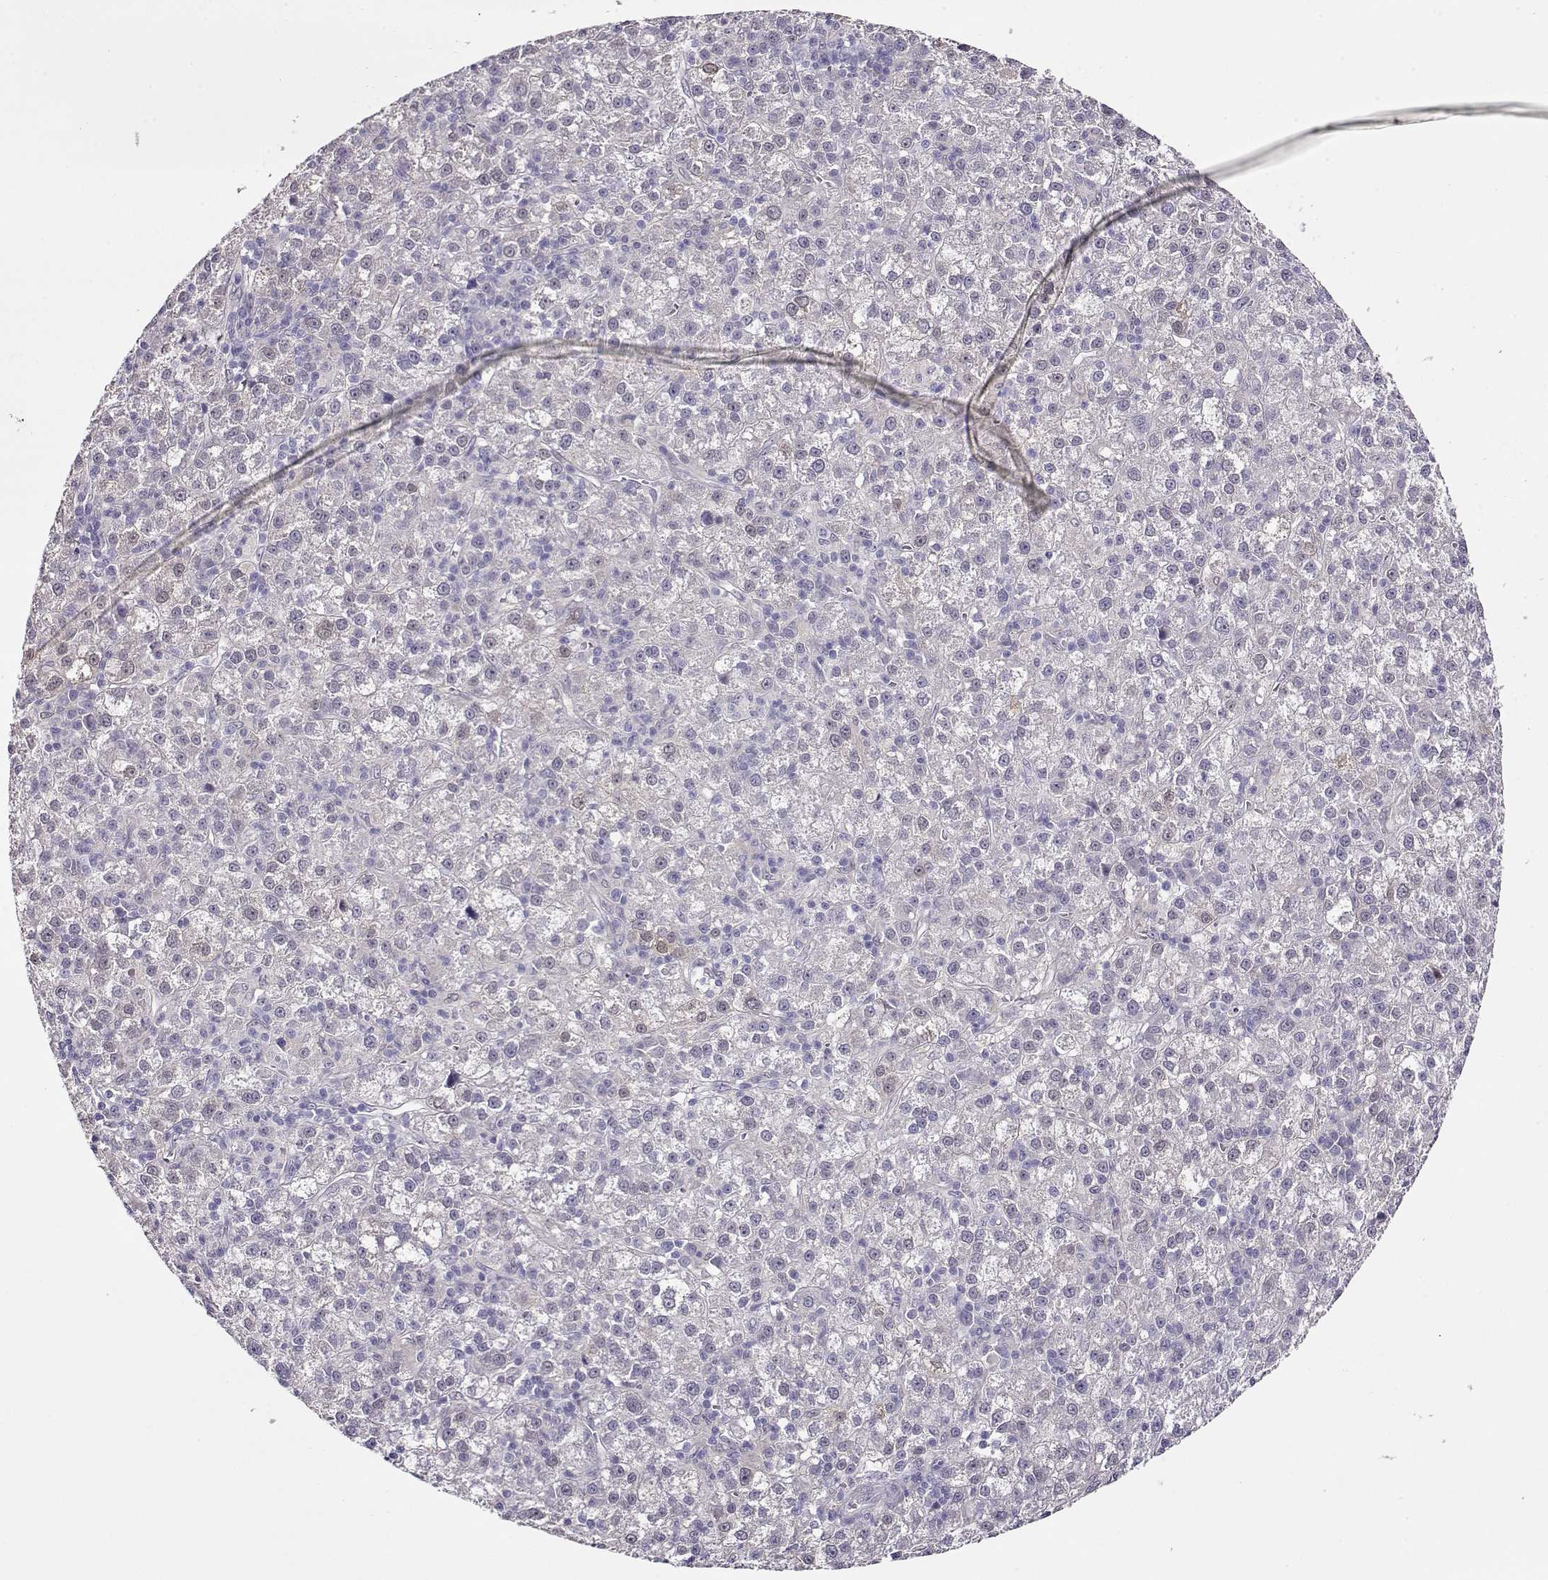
{"staining": {"intensity": "negative", "quantity": "none", "location": "none"}, "tissue": "liver cancer", "cell_type": "Tumor cells", "image_type": "cancer", "snomed": [{"axis": "morphology", "description": "Carcinoma, Hepatocellular, NOS"}, {"axis": "topography", "description": "Liver"}], "caption": "A high-resolution micrograph shows IHC staining of liver cancer, which demonstrates no significant positivity in tumor cells.", "gene": "CCR8", "patient": {"sex": "female", "age": 60}}